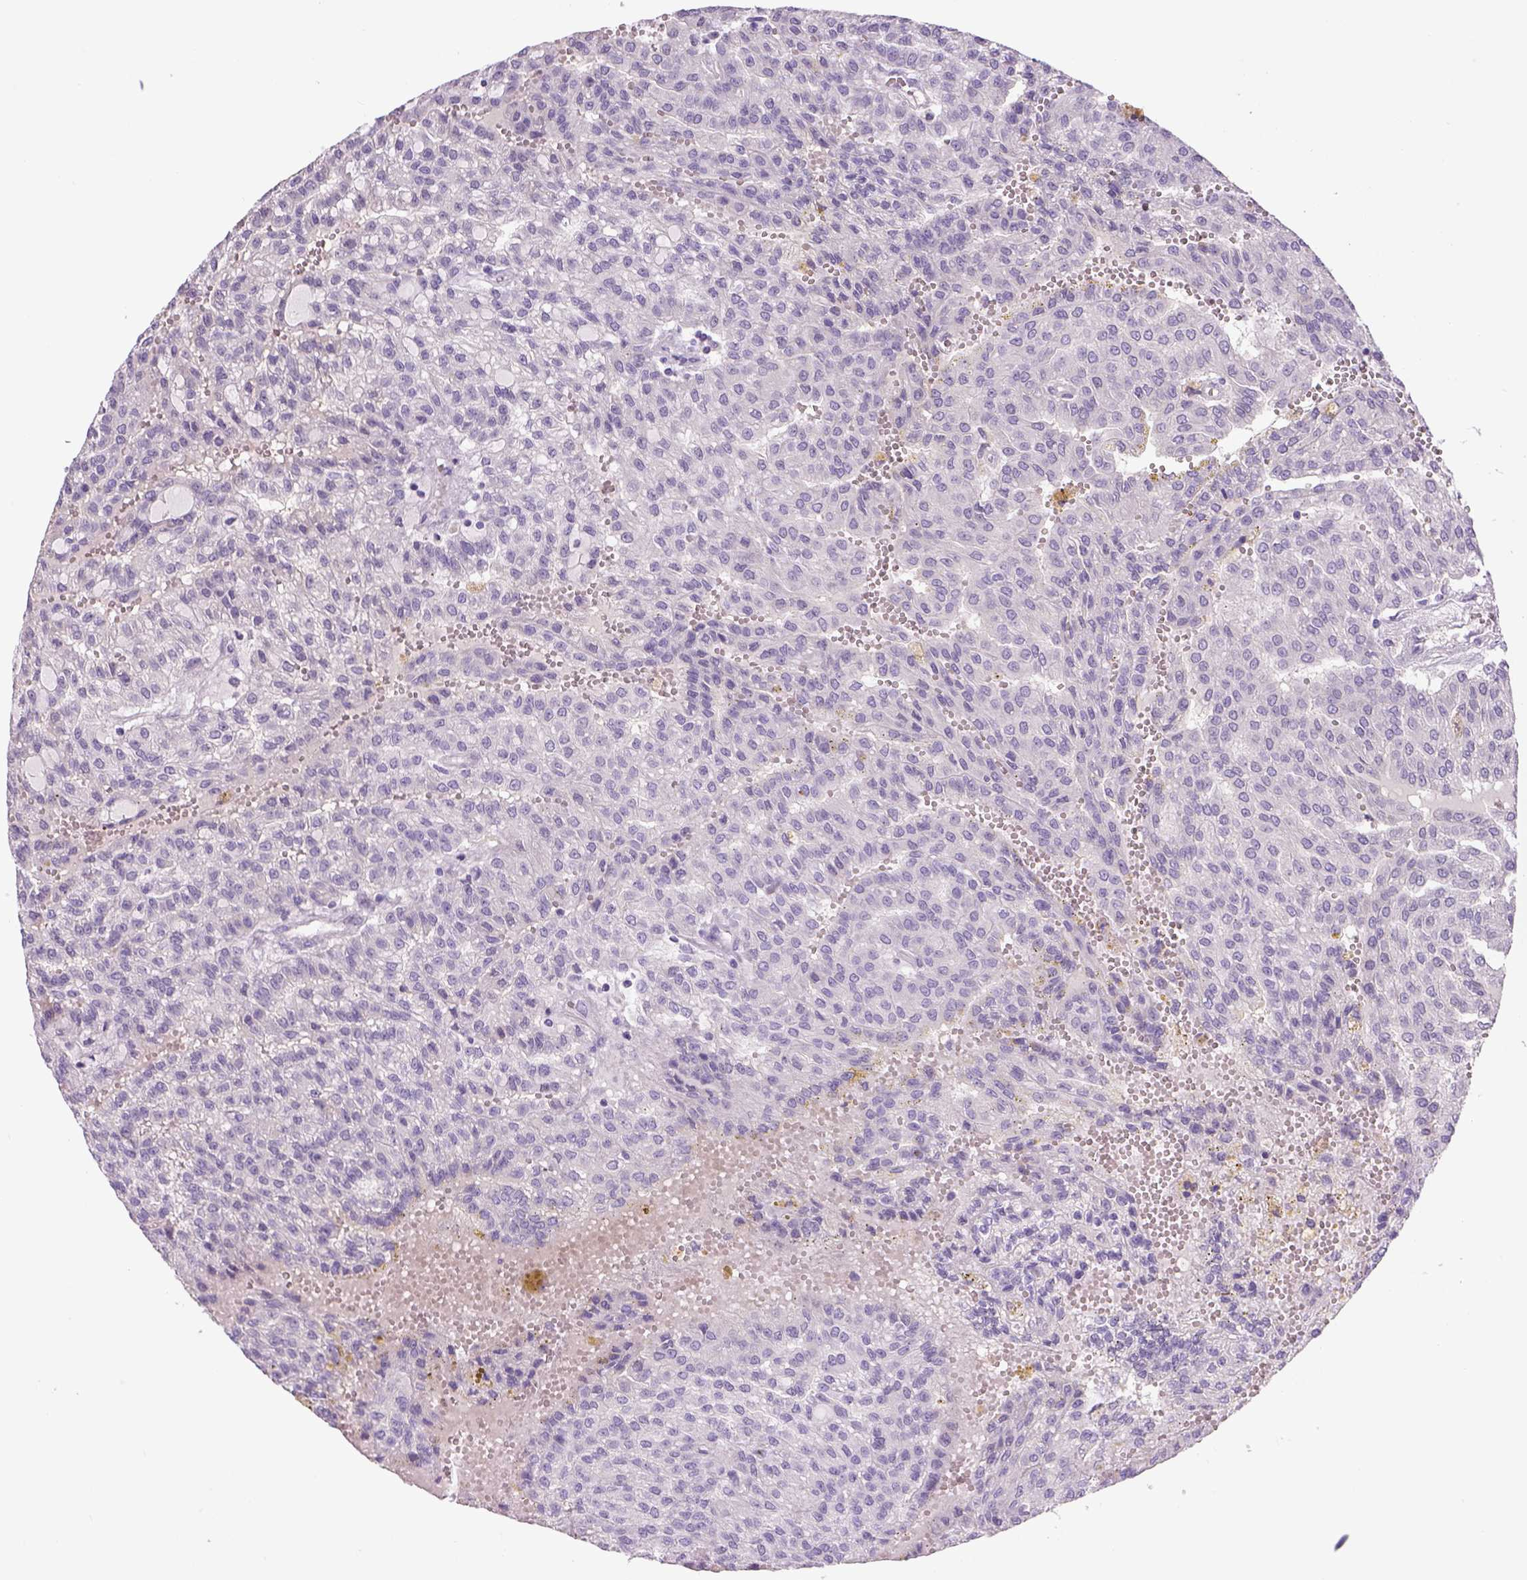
{"staining": {"intensity": "negative", "quantity": "none", "location": "none"}, "tissue": "renal cancer", "cell_type": "Tumor cells", "image_type": "cancer", "snomed": [{"axis": "morphology", "description": "Adenocarcinoma, NOS"}, {"axis": "topography", "description": "Kidney"}], "caption": "Protein analysis of renal cancer reveals no significant positivity in tumor cells. The staining is performed using DAB (3,3'-diaminobenzidine) brown chromogen with nuclei counter-stained in using hematoxylin.", "gene": "DBH", "patient": {"sex": "male", "age": 63}}